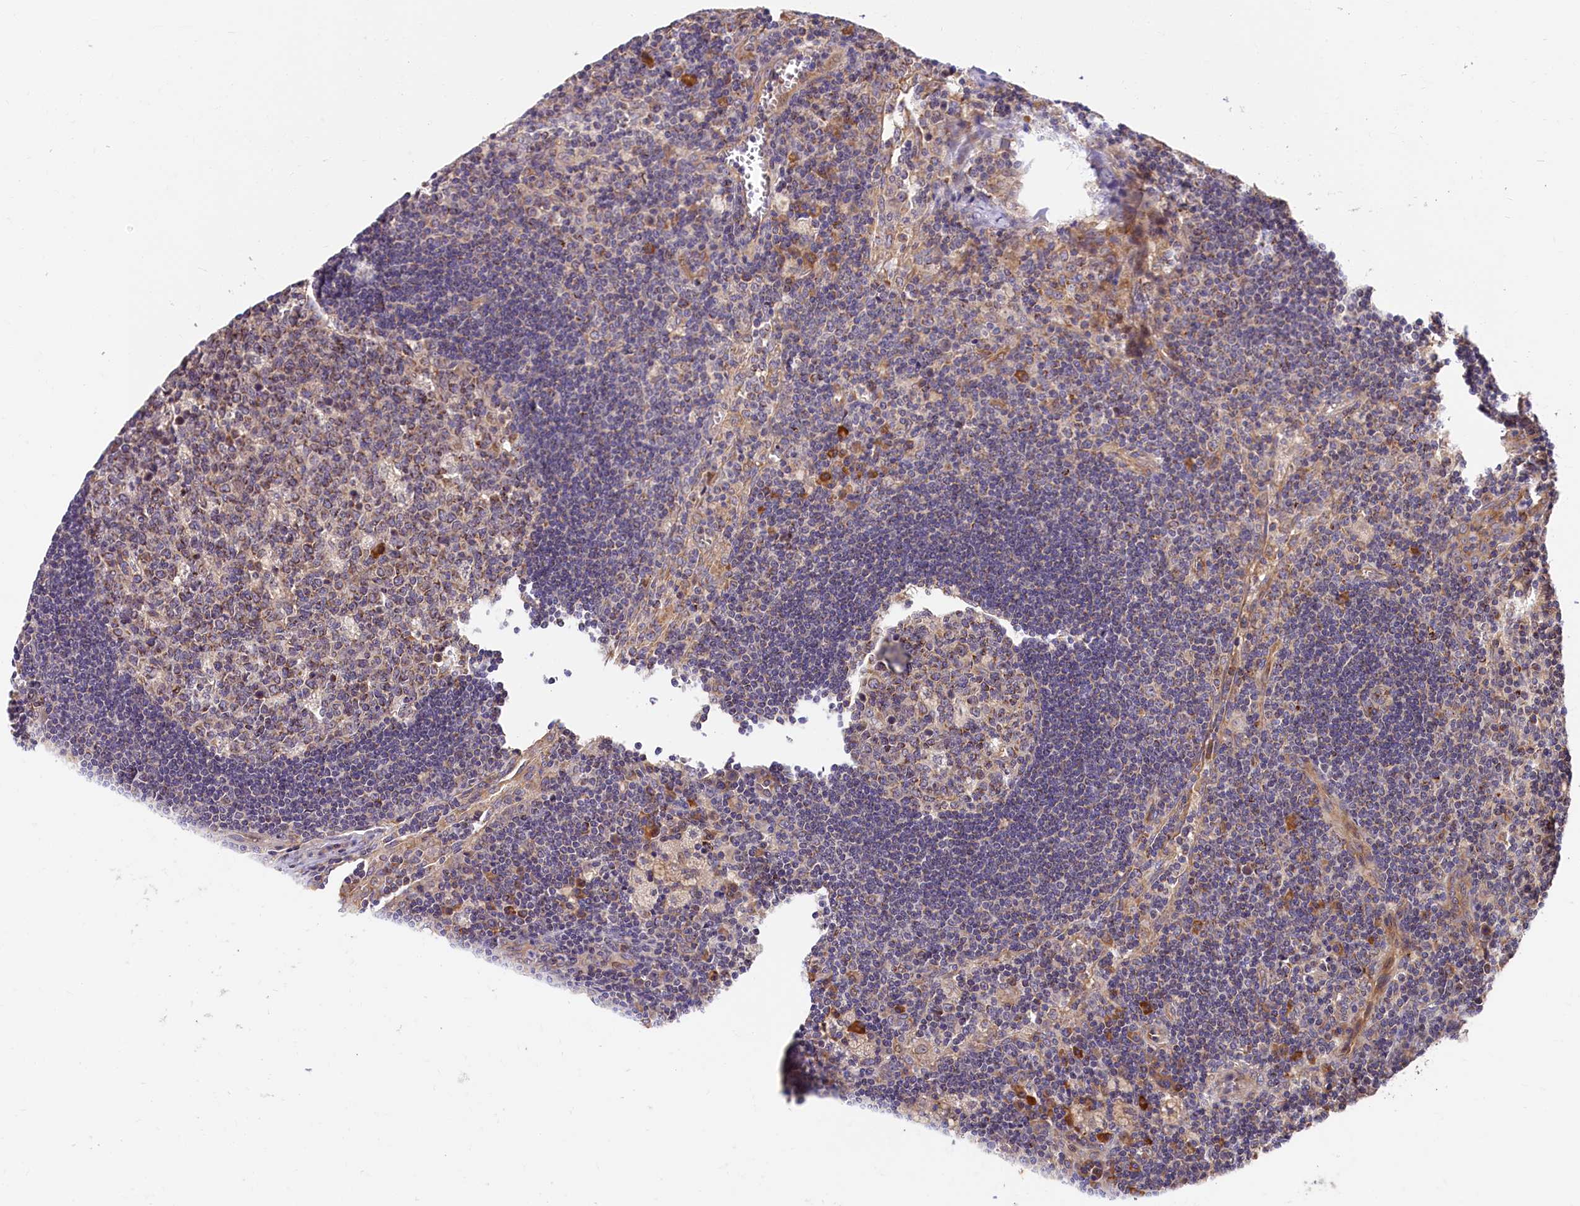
{"staining": {"intensity": "moderate", "quantity": "25%-75%", "location": "cytoplasmic/membranous"}, "tissue": "lymph node", "cell_type": "Germinal center cells", "image_type": "normal", "snomed": [{"axis": "morphology", "description": "Normal tissue, NOS"}, {"axis": "topography", "description": "Lymph node"}], "caption": "IHC of normal lymph node exhibits medium levels of moderate cytoplasmic/membranous staining in approximately 25%-75% of germinal center cells.", "gene": "CEP44", "patient": {"sex": "male", "age": 58}}